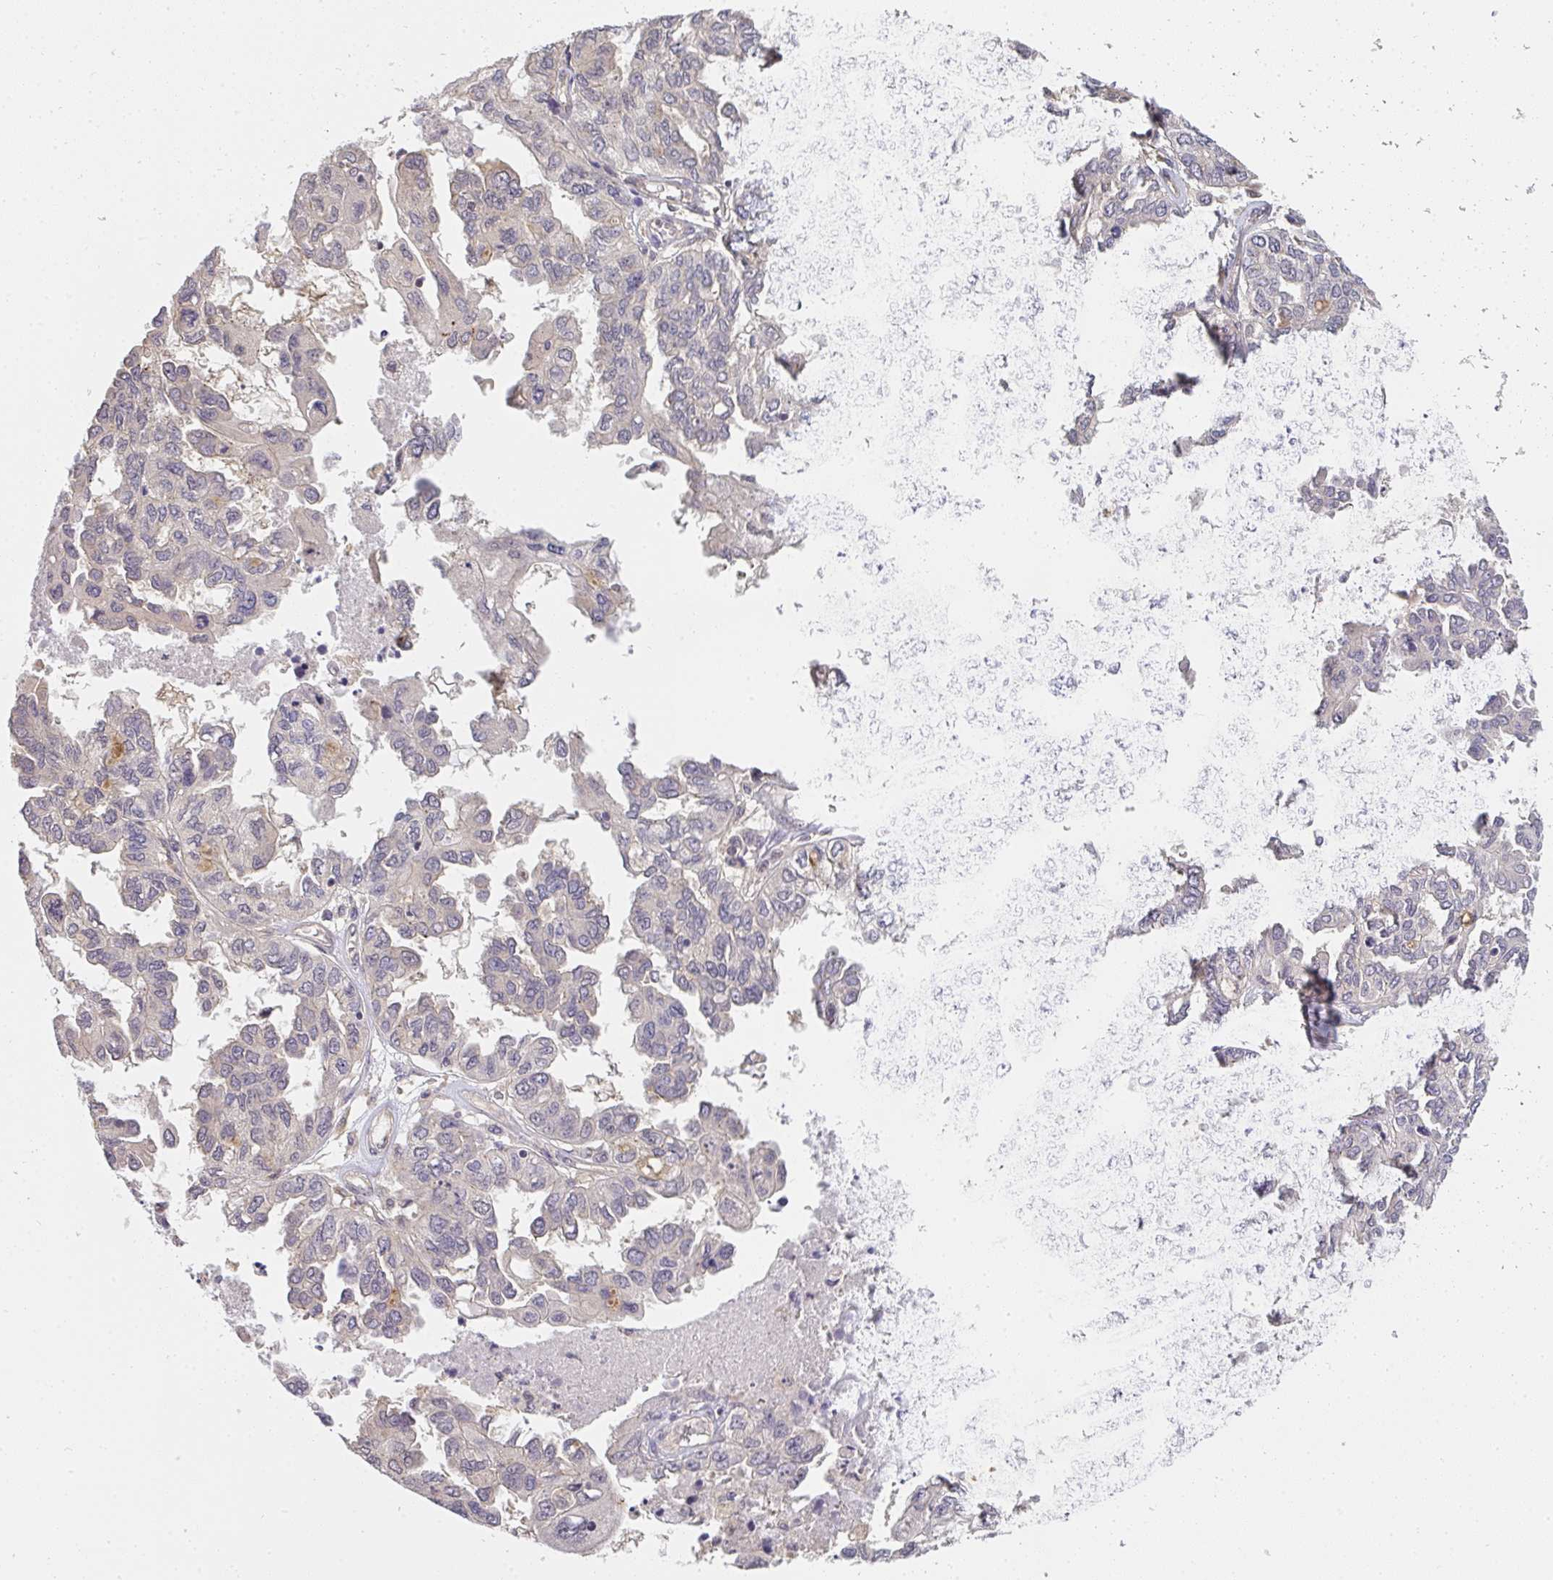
{"staining": {"intensity": "weak", "quantity": "<25%", "location": "cytoplasmic/membranous"}, "tissue": "ovarian cancer", "cell_type": "Tumor cells", "image_type": "cancer", "snomed": [{"axis": "morphology", "description": "Cystadenocarcinoma, serous, NOS"}, {"axis": "topography", "description": "Ovary"}], "caption": "The photomicrograph displays no staining of tumor cells in serous cystadenocarcinoma (ovarian).", "gene": "GSDMB", "patient": {"sex": "female", "age": 53}}